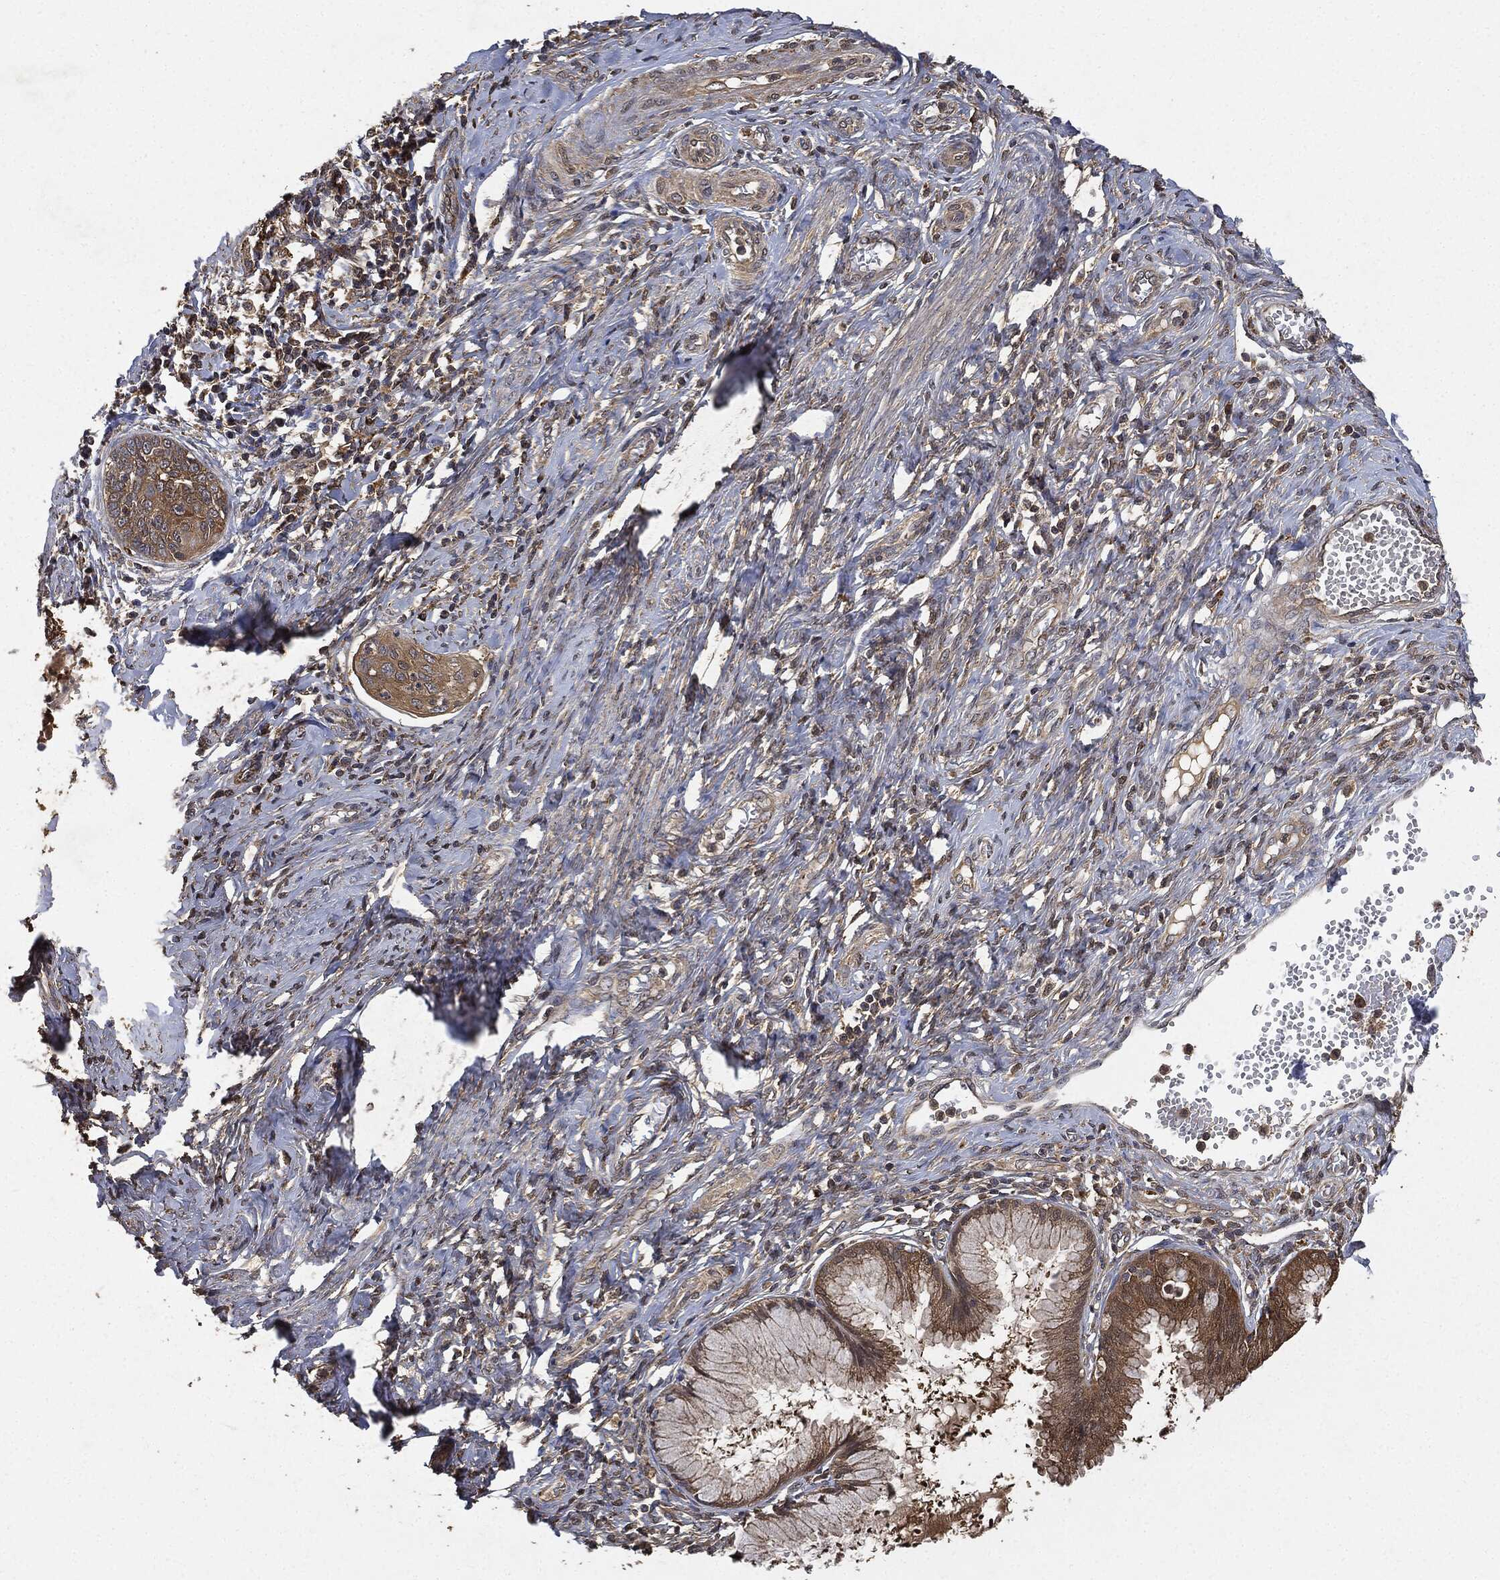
{"staining": {"intensity": "strong", "quantity": "25%-75%", "location": "cytoplasmic/membranous"}, "tissue": "cervical cancer", "cell_type": "Tumor cells", "image_type": "cancer", "snomed": [{"axis": "morphology", "description": "Normal tissue, NOS"}, {"axis": "morphology", "description": "Squamous cell carcinoma, NOS"}, {"axis": "topography", "description": "Cervix"}], "caption": "IHC of cervical squamous cell carcinoma demonstrates high levels of strong cytoplasmic/membranous positivity in about 25%-75% of tumor cells.", "gene": "BRAF", "patient": {"sex": "female", "age": 39}}